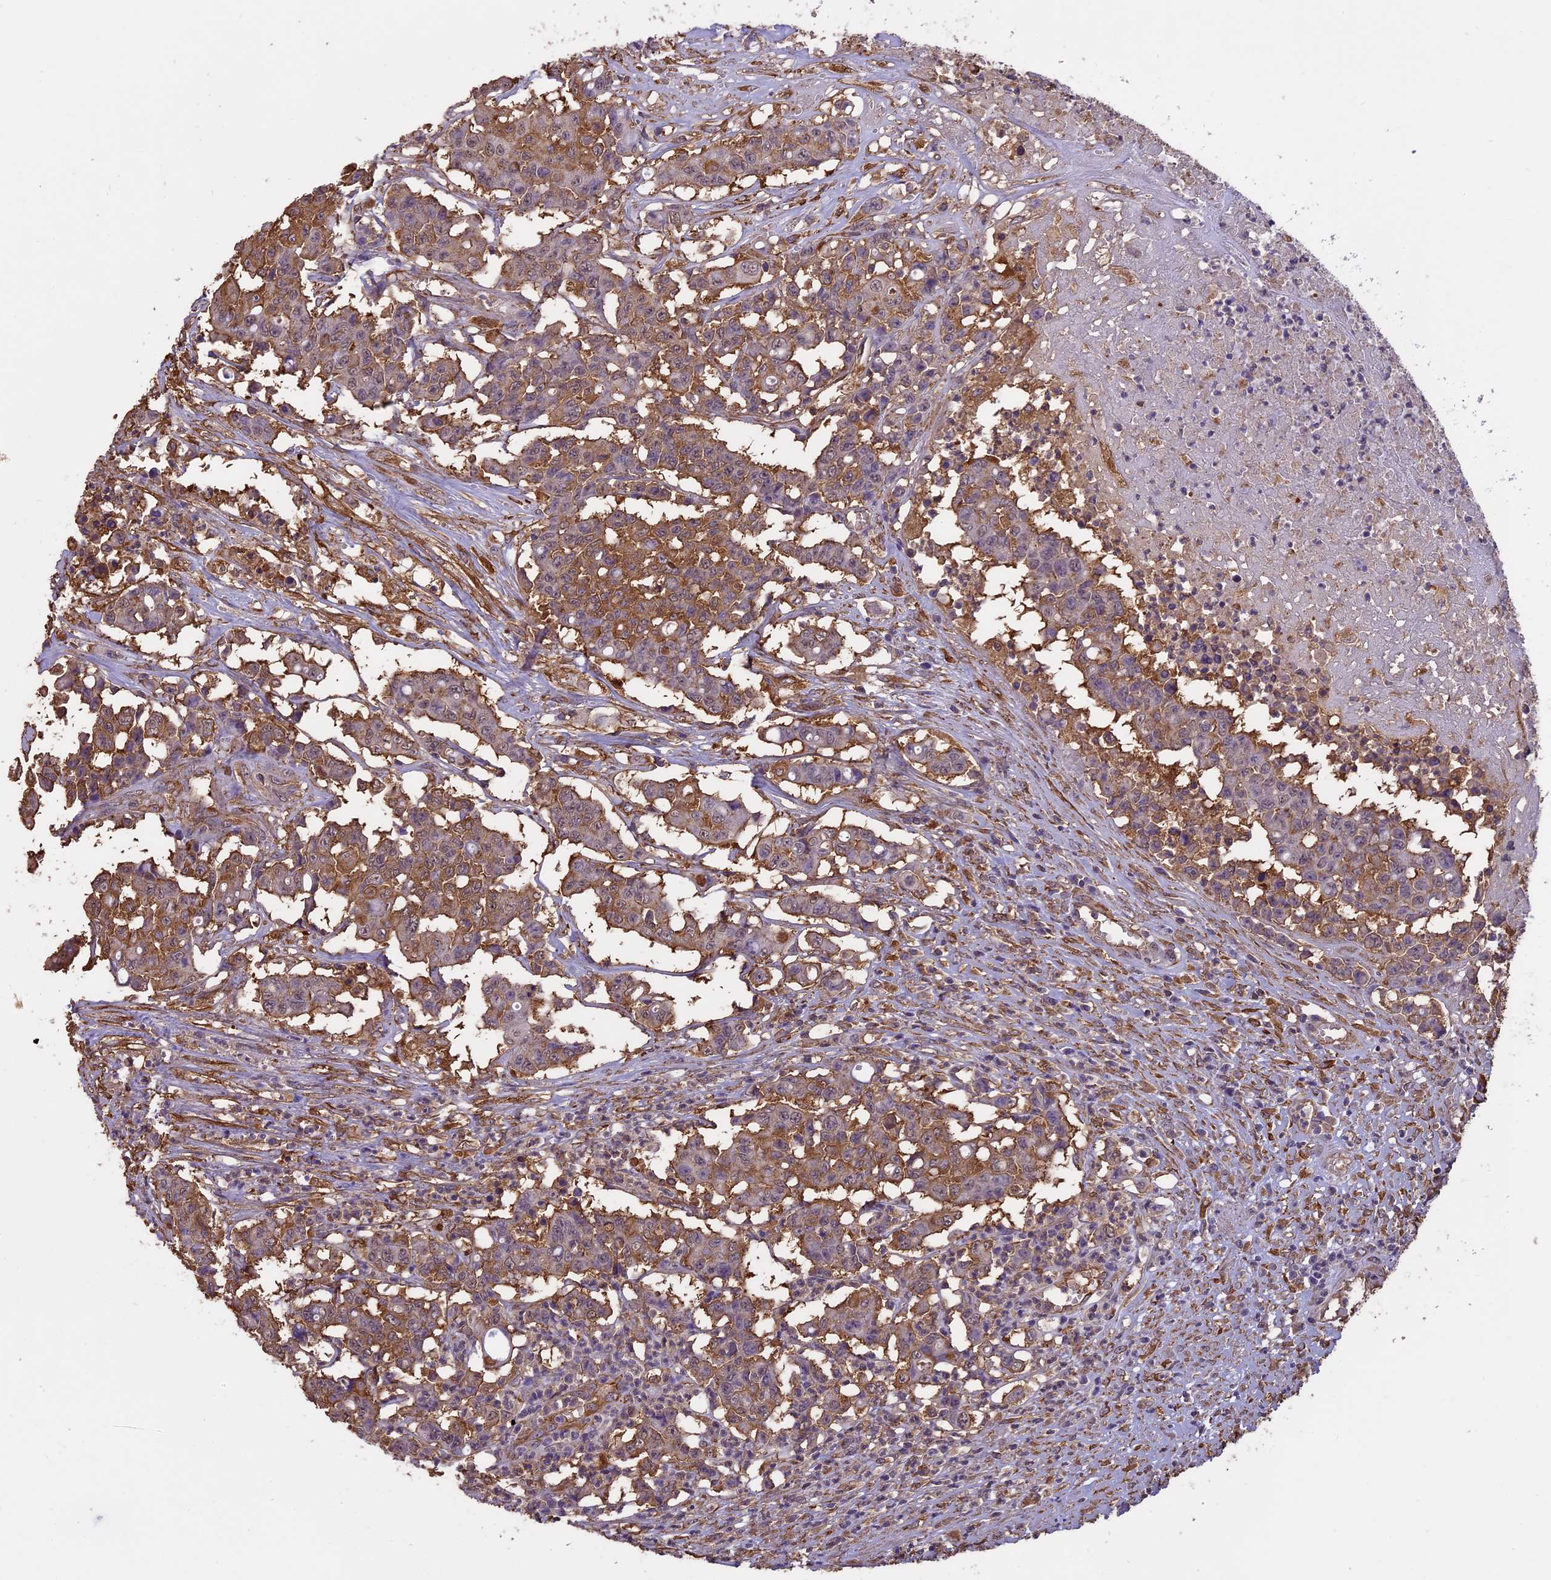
{"staining": {"intensity": "moderate", "quantity": ">75%", "location": "cytoplasmic/membranous,nuclear"}, "tissue": "colorectal cancer", "cell_type": "Tumor cells", "image_type": "cancer", "snomed": [{"axis": "morphology", "description": "Adenocarcinoma, NOS"}, {"axis": "topography", "description": "Colon"}], "caption": "Protein staining reveals moderate cytoplasmic/membranous and nuclear staining in about >75% of tumor cells in colorectal adenocarcinoma.", "gene": "ARHGAP19", "patient": {"sex": "male", "age": 51}}